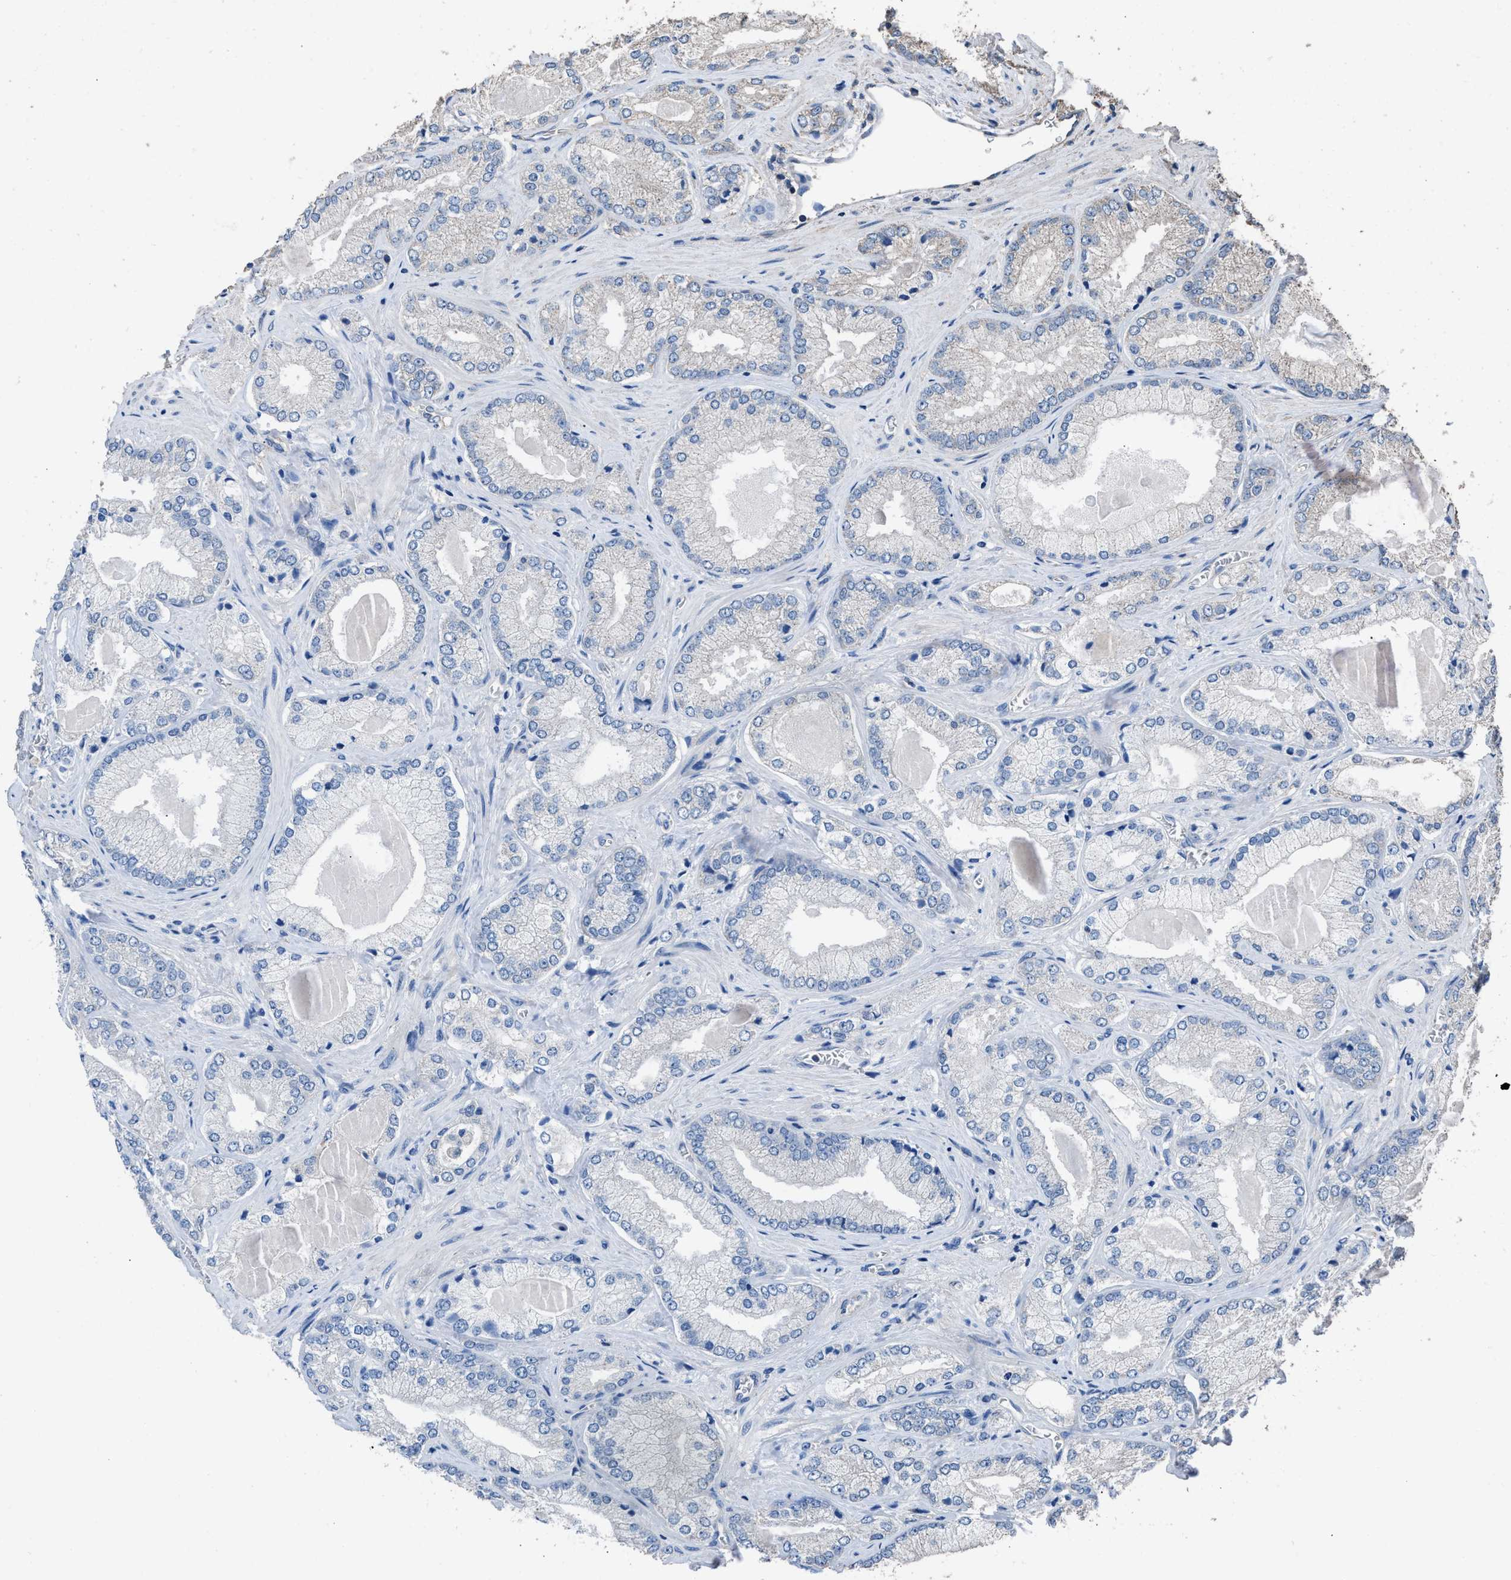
{"staining": {"intensity": "negative", "quantity": "none", "location": "none"}, "tissue": "prostate cancer", "cell_type": "Tumor cells", "image_type": "cancer", "snomed": [{"axis": "morphology", "description": "Adenocarcinoma, Low grade"}, {"axis": "topography", "description": "Prostate"}], "caption": "Prostate adenocarcinoma (low-grade) stained for a protein using immunohistochemistry (IHC) demonstrates no expression tumor cells.", "gene": "ITSN1", "patient": {"sex": "male", "age": 65}}